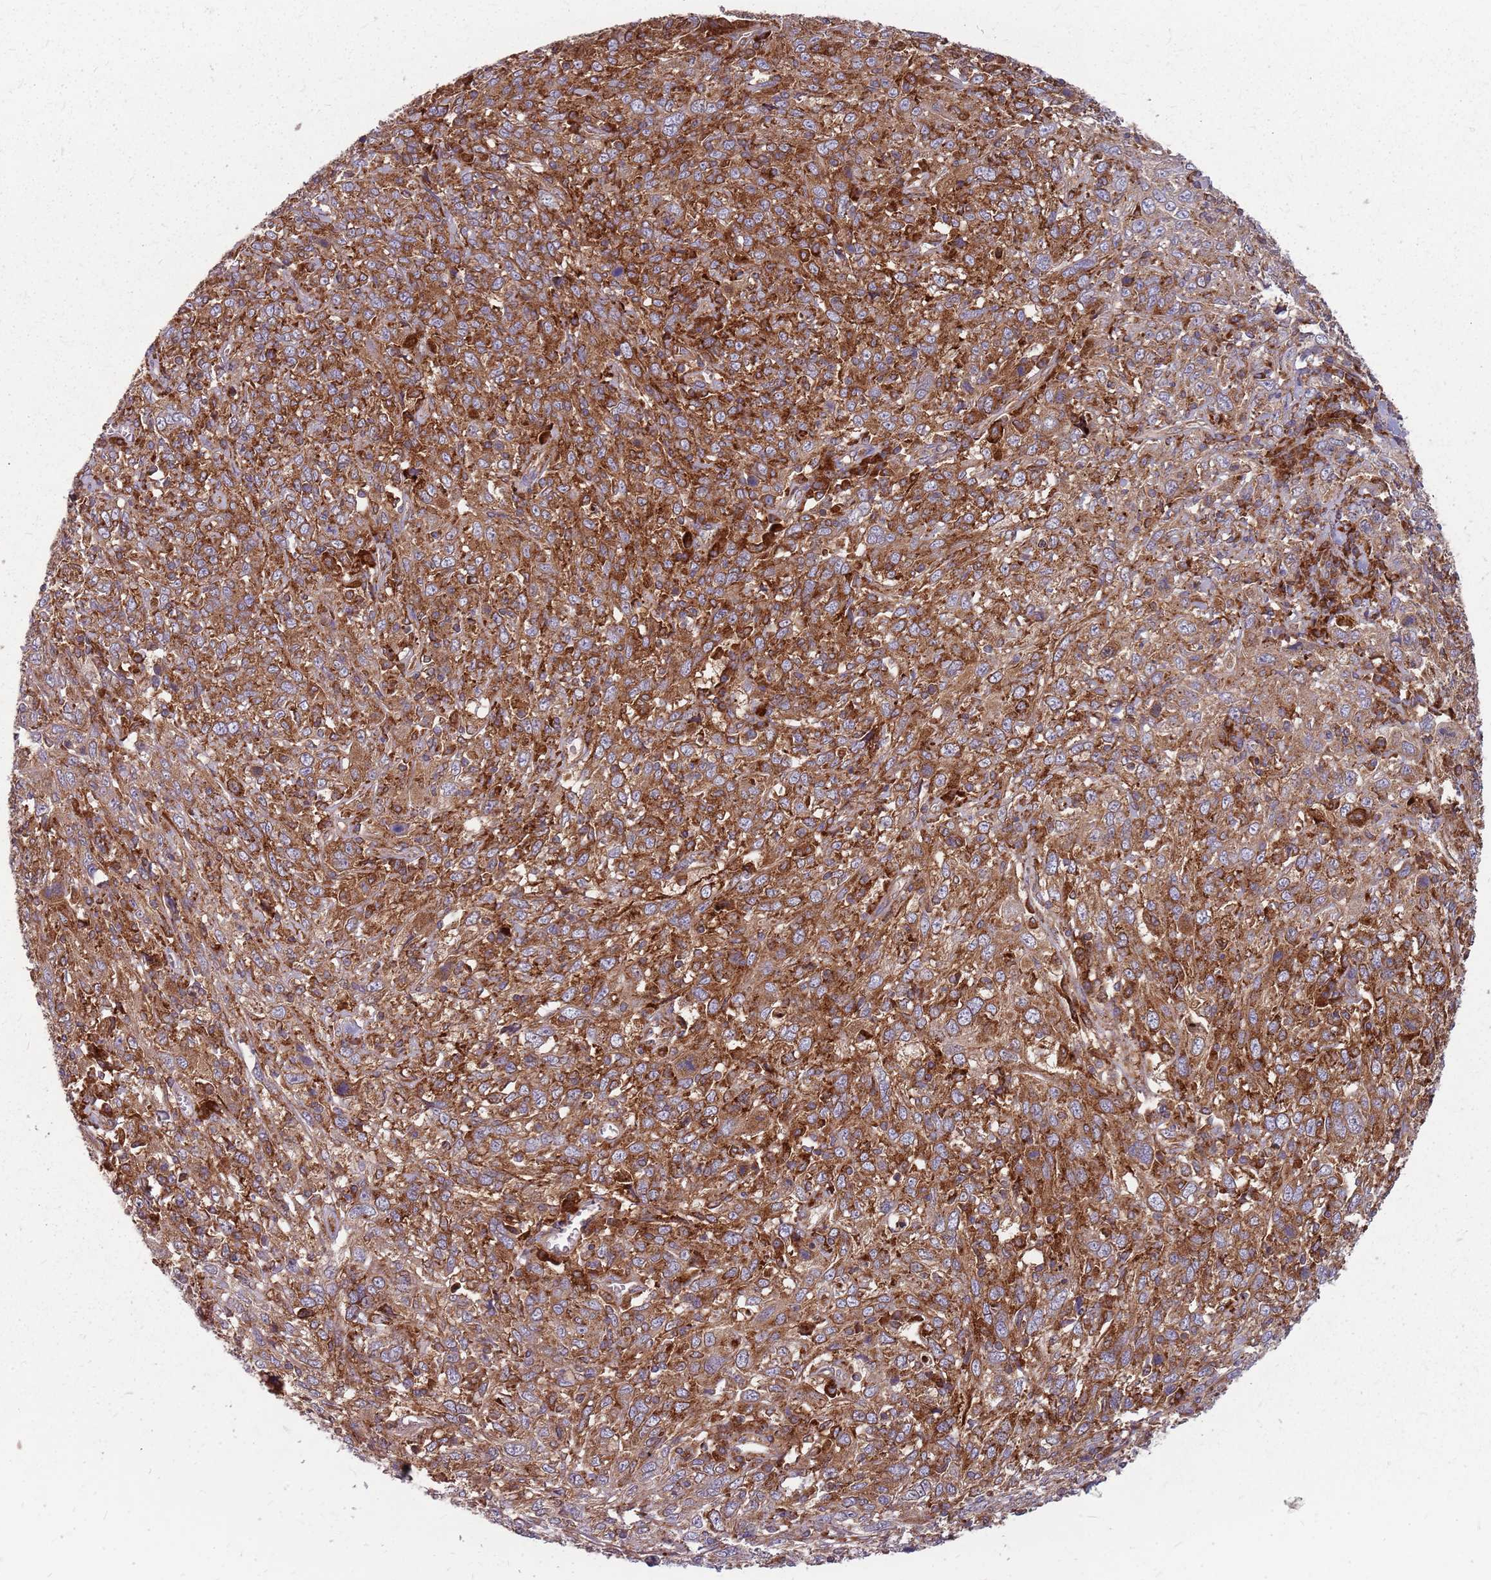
{"staining": {"intensity": "moderate", "quantity": ">75%", "location": "cytoplasmic/membranous"}, "tissue": "cervical cancer", "cell_type": "Tumor cells", "image_type": "cancer", "snomed": [{"axis": "morphology", "description": "Squamous cell carcinoma, NOS"}, {"axis": "topography", "description": "Cervix"}], "caption": "Immunohistochemical staining of squamous cell carcinoma (cervical) exhibits medium levels of moderate cytoplasmic/membranous protein positivity in approximately >75% of tumor cells.", "gene": "NME4", "patient": {"sex": "female", "age": 46}}